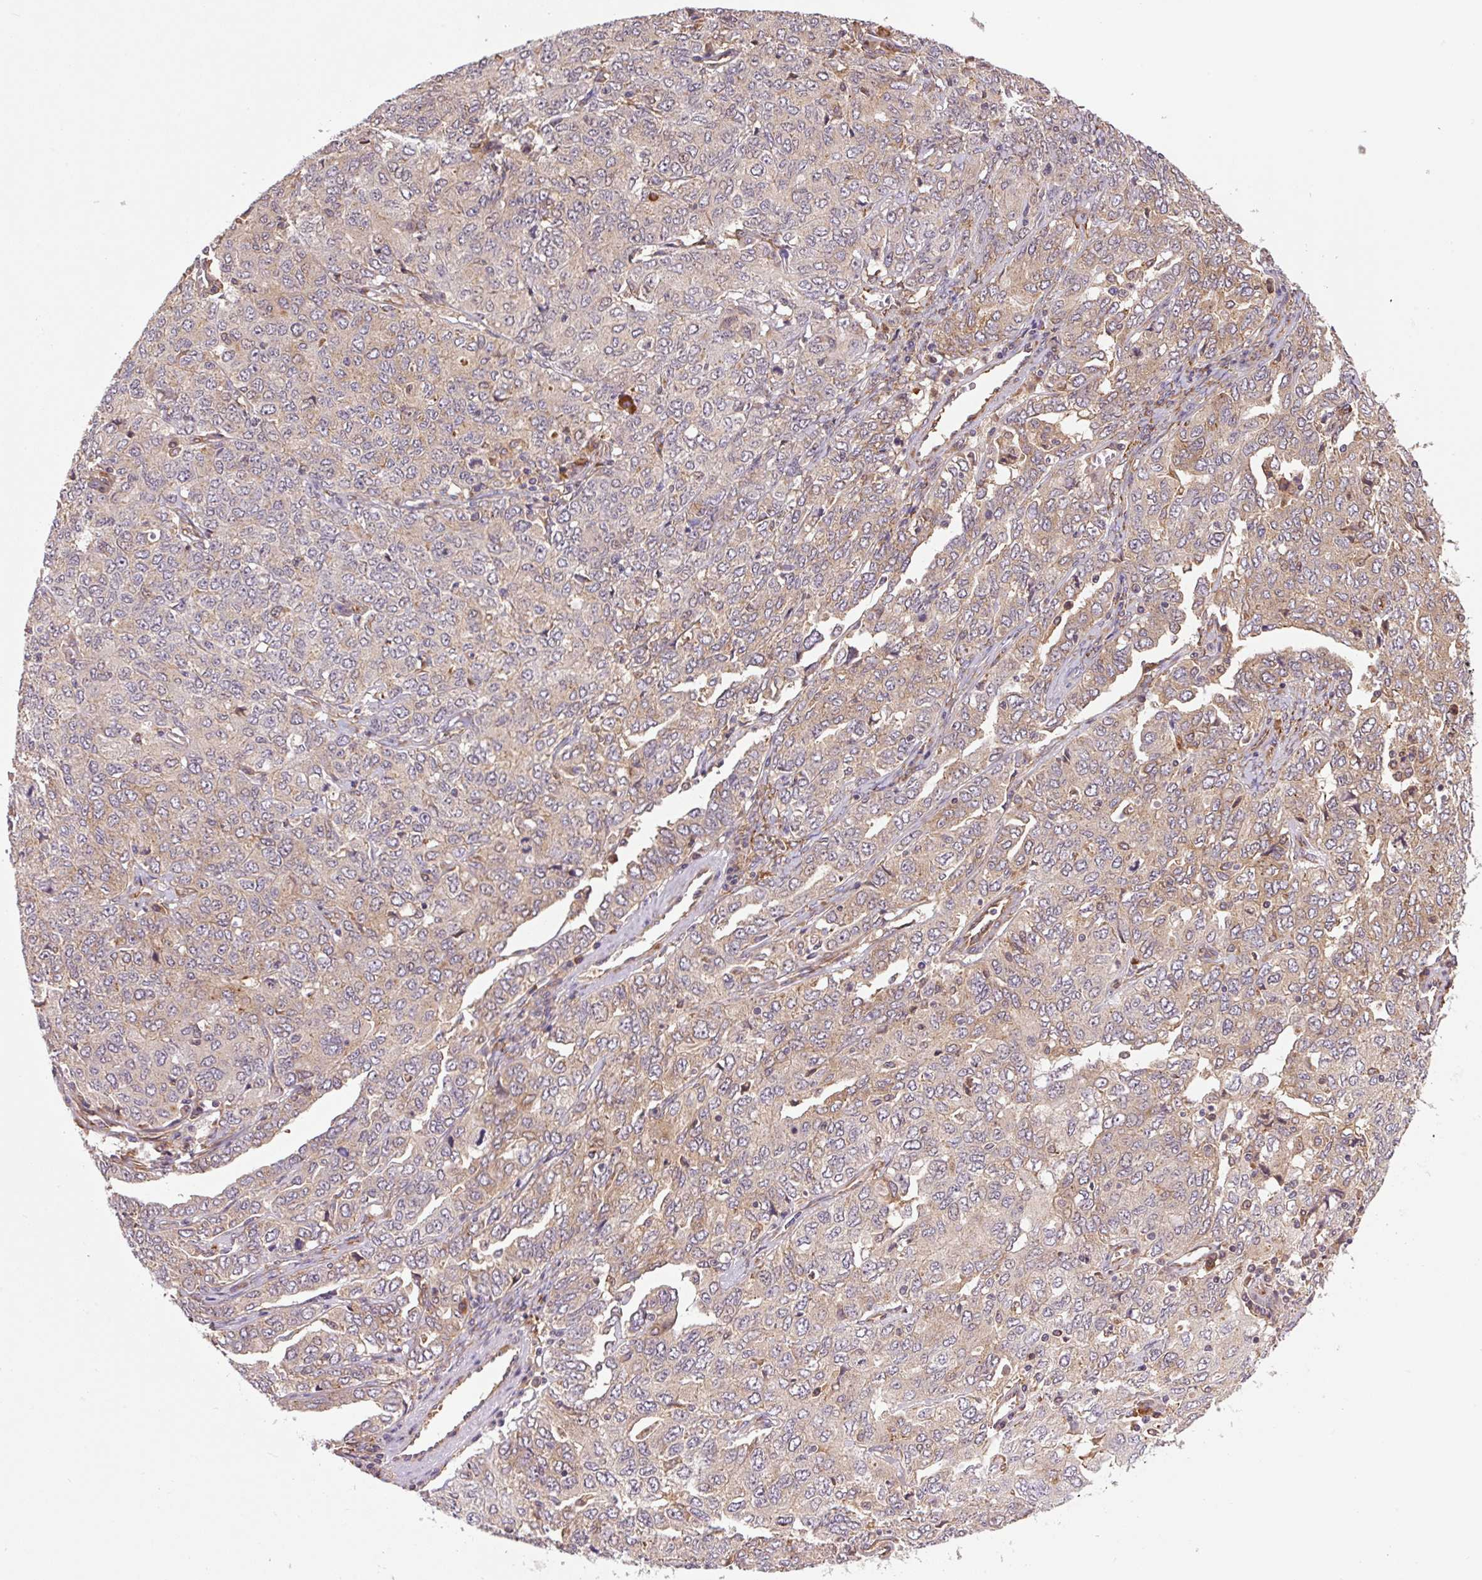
{"staining": {"intensity": "weak", "quantity": "25%-75%", "location": "cytoplasmic/membranous"}, "tissue": "ovarian cancer", "cell_type": "Tumor cells", "image_type": "cancer", "snomed": [{"axis": "morphology", "description": "Carcinoma, endometroid"}, {"axis": "topography", "description": "Ovary"}], "caption": "Immunohistochemical staining of ovarian endometroid carcinoma demonstrates low levels of weak cytoplasmic/membranous staining in approximately 25%-75% of tumor cells.", "gene": "SEPTIN10", "patient": {"sex": "female", "age": 62}}